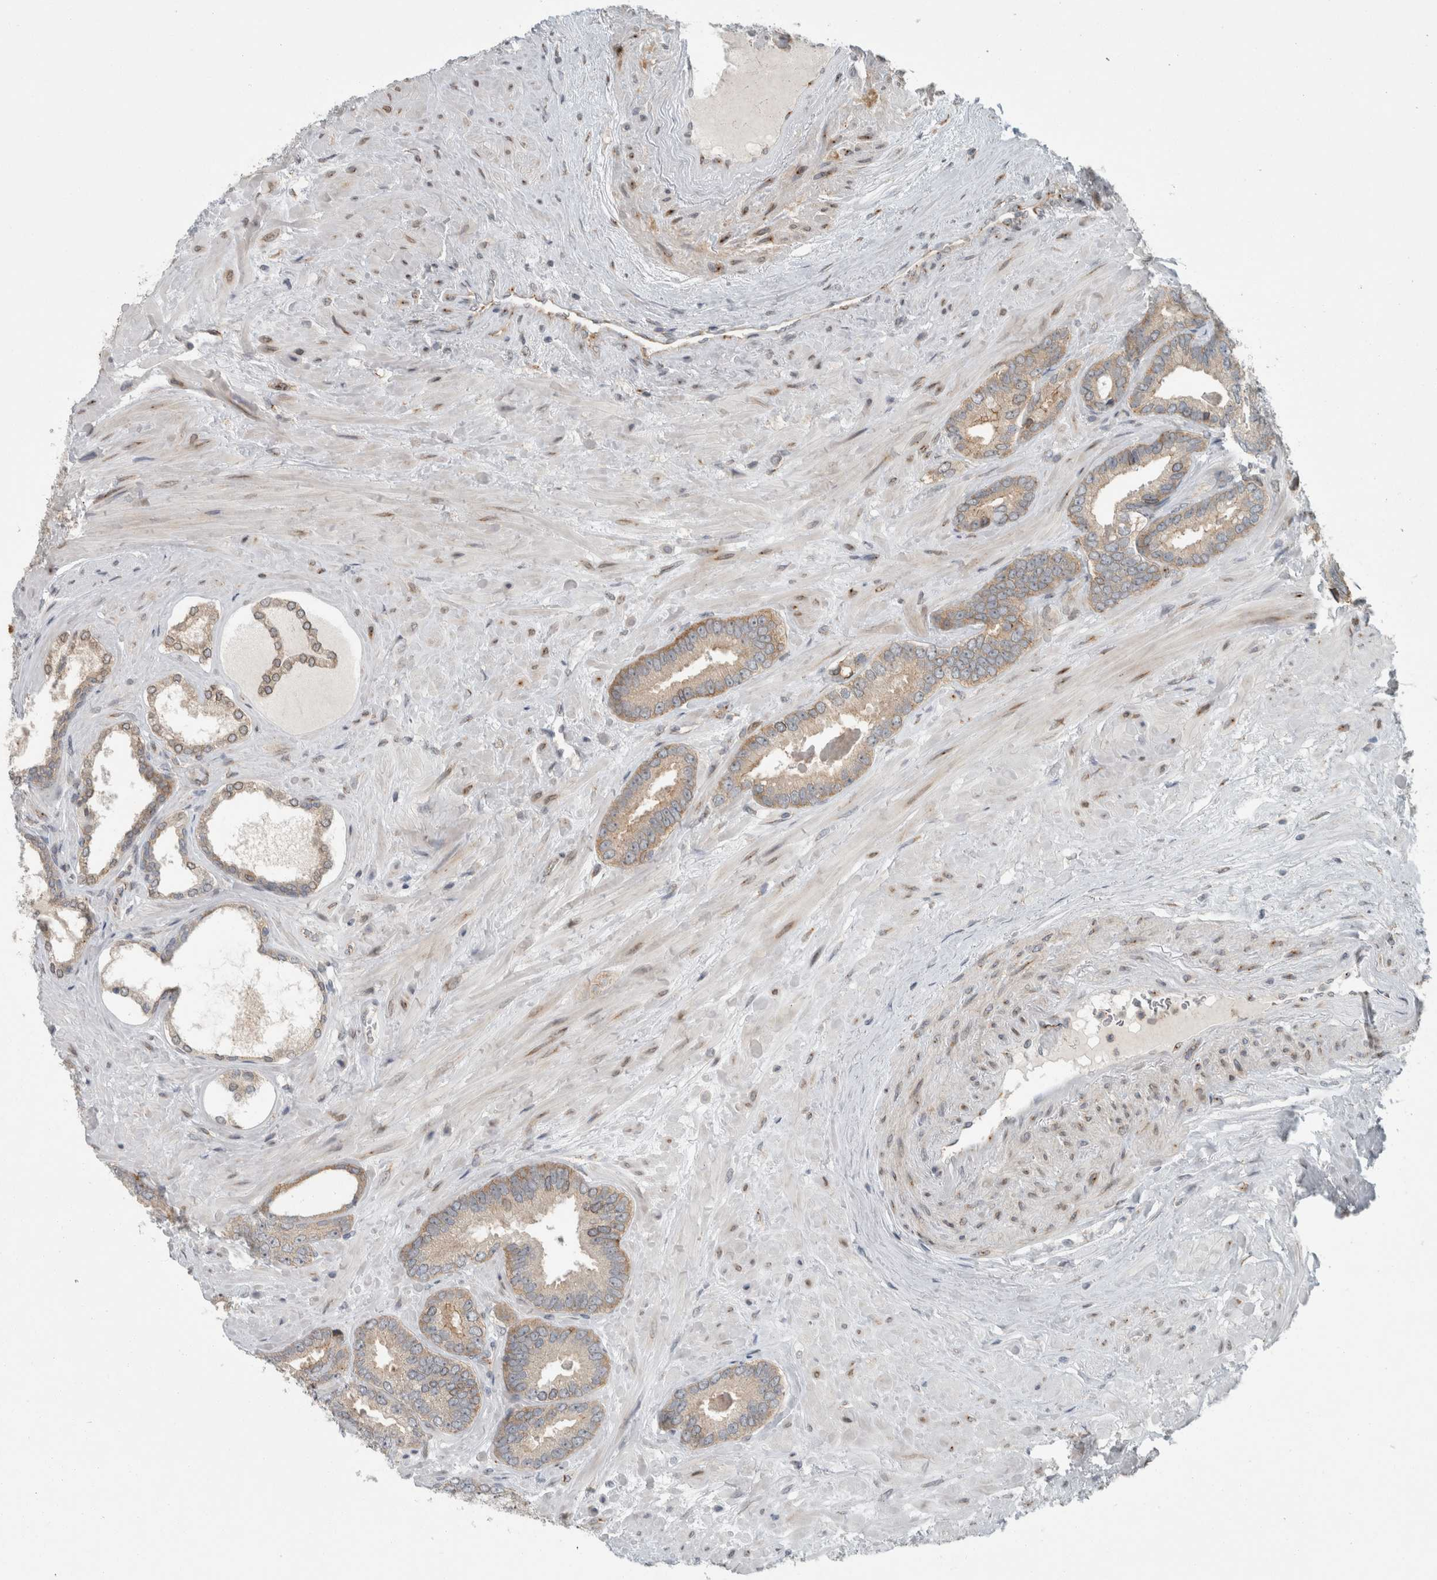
{"staining": {"intensity": "weak", "quantity": "25%-75%", "location": "cytoplasmic/membranous"}, "tissue": "prostate cancer", "cell_type": "Tumor cells", "image_type": "cancer", "snomed": [{"axis": "morphology", "description": "Adenocarcinoma, Low grade"}, {"axis": "topography", "description": "Prostate"}], "caption": "Prostate cancer (adenocarcinoma (low-grade)) tissue shows weak cytoplasmic/membranous staining in approximately 25%-75% of tumor cells, visualized by immunohistochemistry. (IHC, brightfield microscopy, high magnification).", "gene": "KIF1C", "patient": {"sex": "male", "age": 71}}